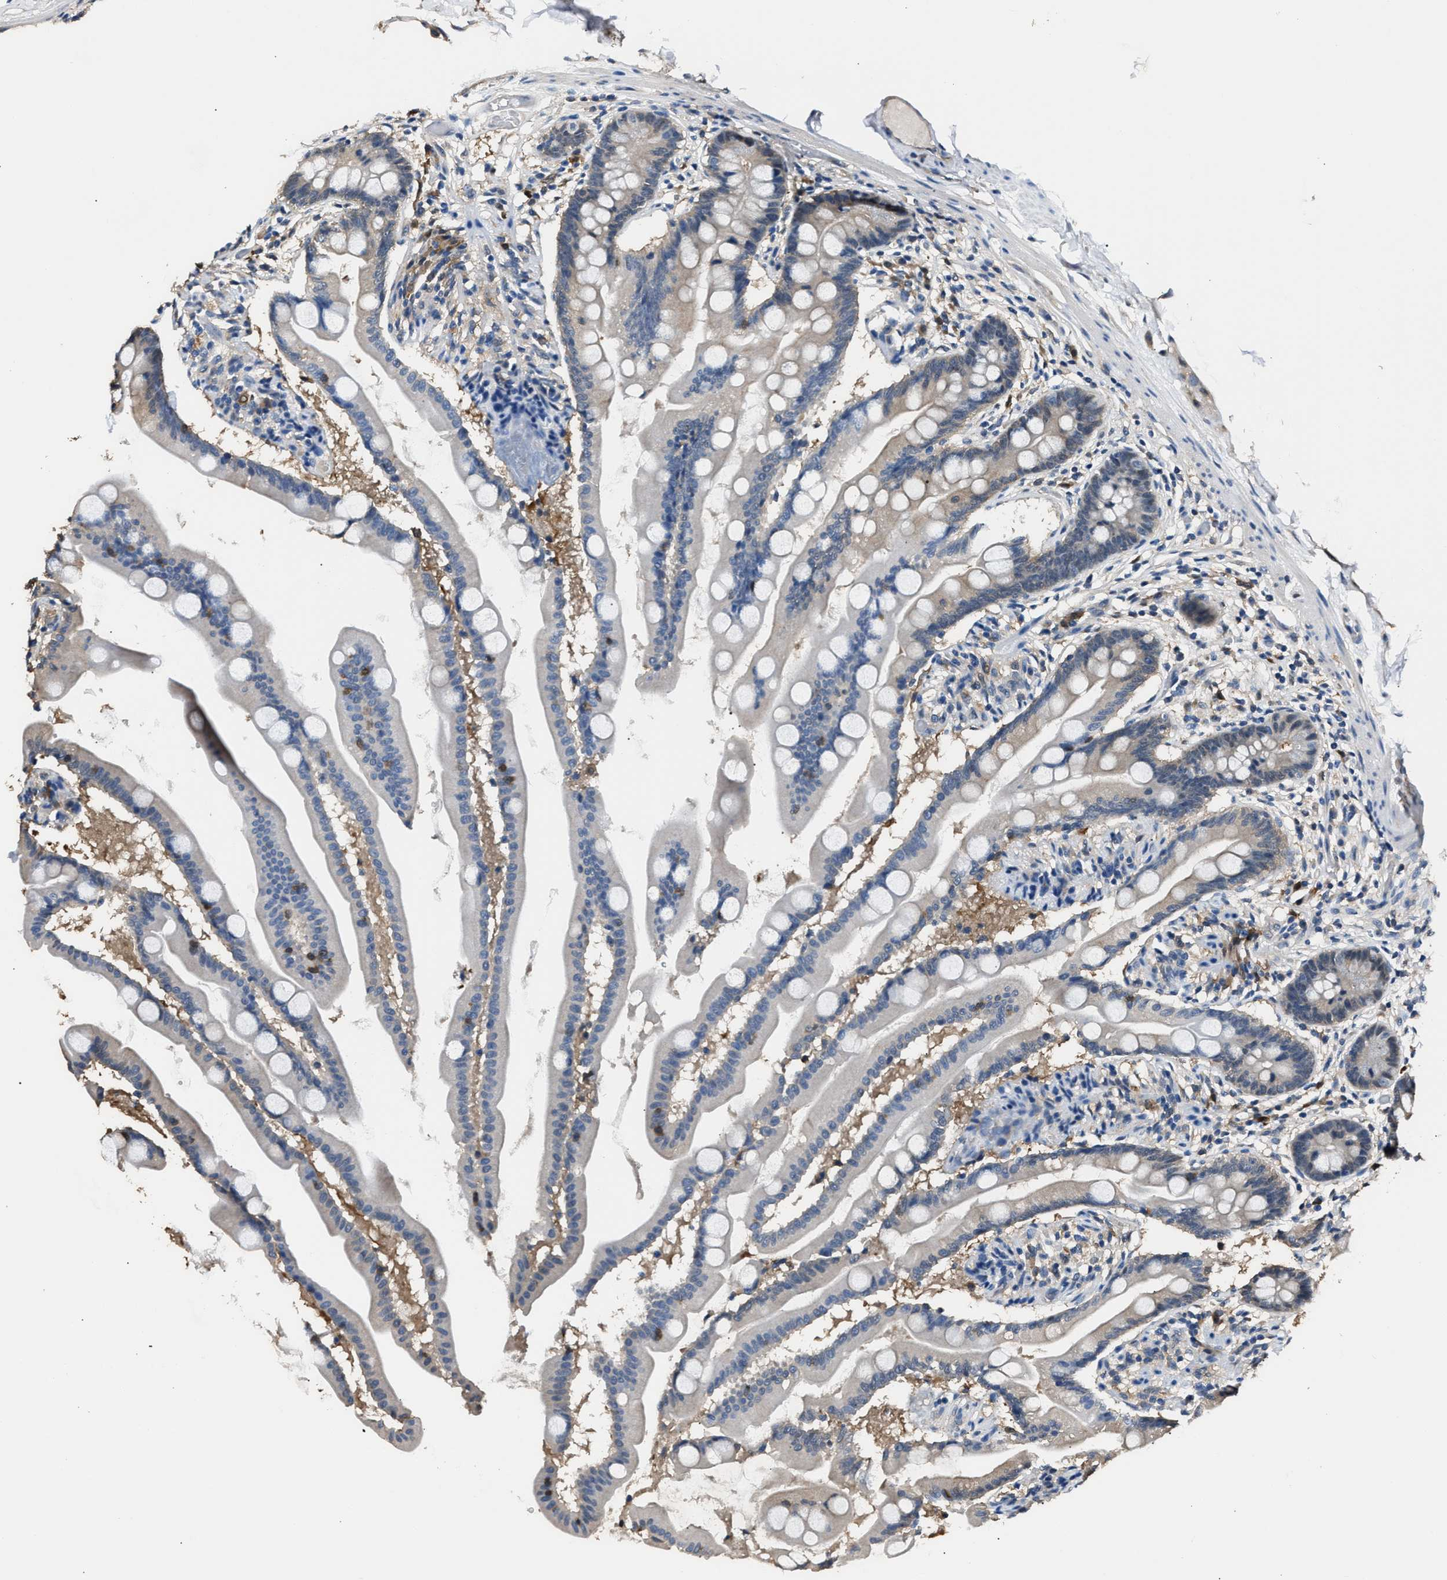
{"staining": {"intensity": "weak", "quantity": "<25%", "location": "cytoplasmic/membranous"}, "tissue": "small intestine", "cell_type": "Glandular cells", "image_type": "normal", "snomed": [{"axis": "morphology", "description": "Normal tissue, NOS"}, {"axis": "topography", "description": "Small intestine"}], "caption": "DAB (3,3'-diaminobenzidine) immunohistochemical staining of unremarkable human small intestine exhibits no significant staining in glandular cells.", "gene": "GSTP1", "patient": {"sex": "female", "age": 56}}